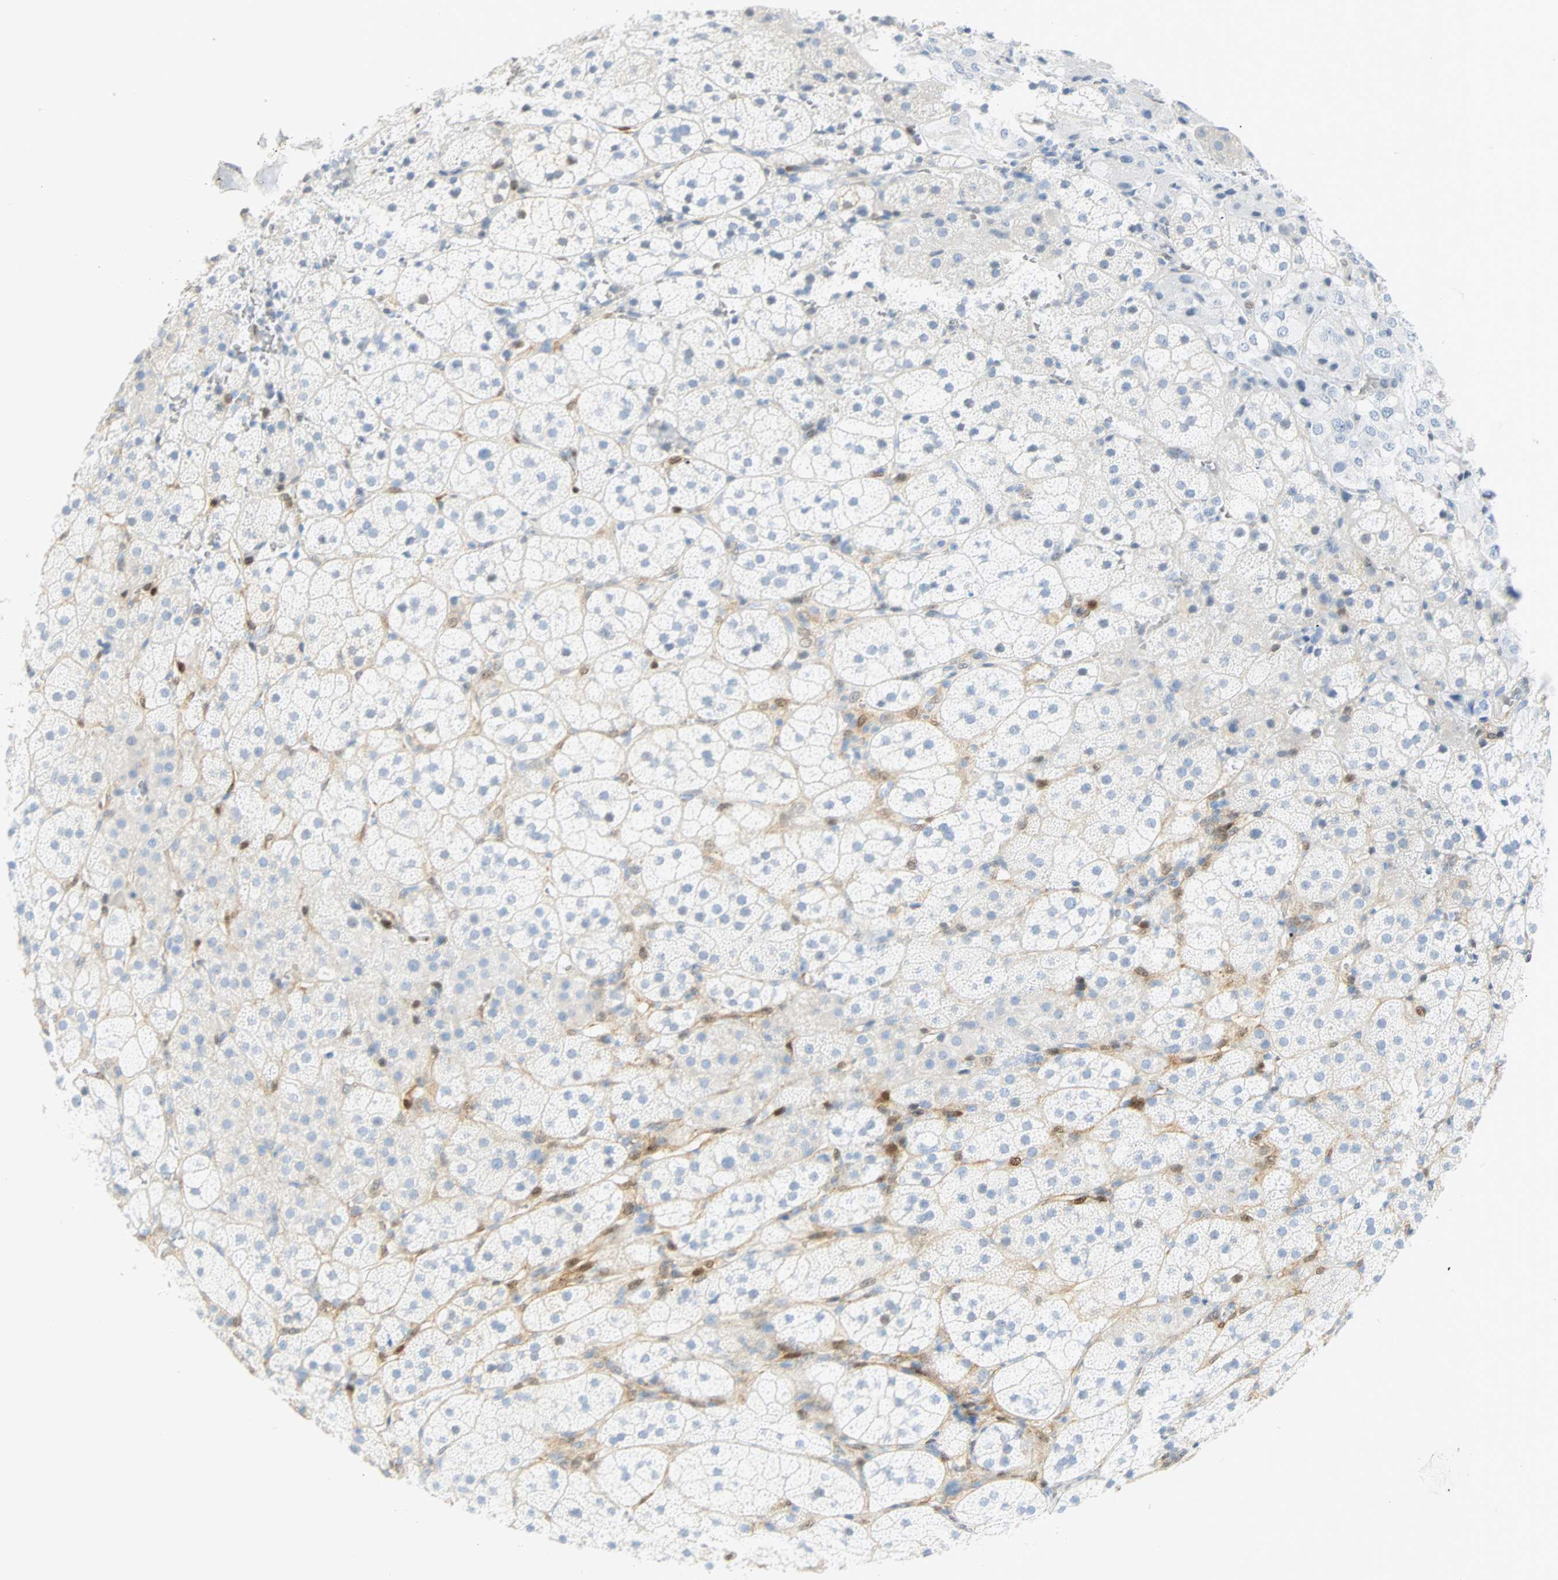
{"staining": {"intensity": "weak", "quantity": "<25%", "location": "cytoplasmic/membranous"}, "tissue": "adrenal gland", "cell_type": "Glandular cells", "image_type": "normal", "snomed": [{"axis": "morphology", "description": "Normal tissue, NOS"}, {"axis": "topography", "description": "Adrenal gland"}], "caption": "Immunohistochemical staining of benign human adrenal gland displays no significant expression in glandular cells.", "gene": "SELENBP1", "patient": {"sex": "female", "age": 44}}